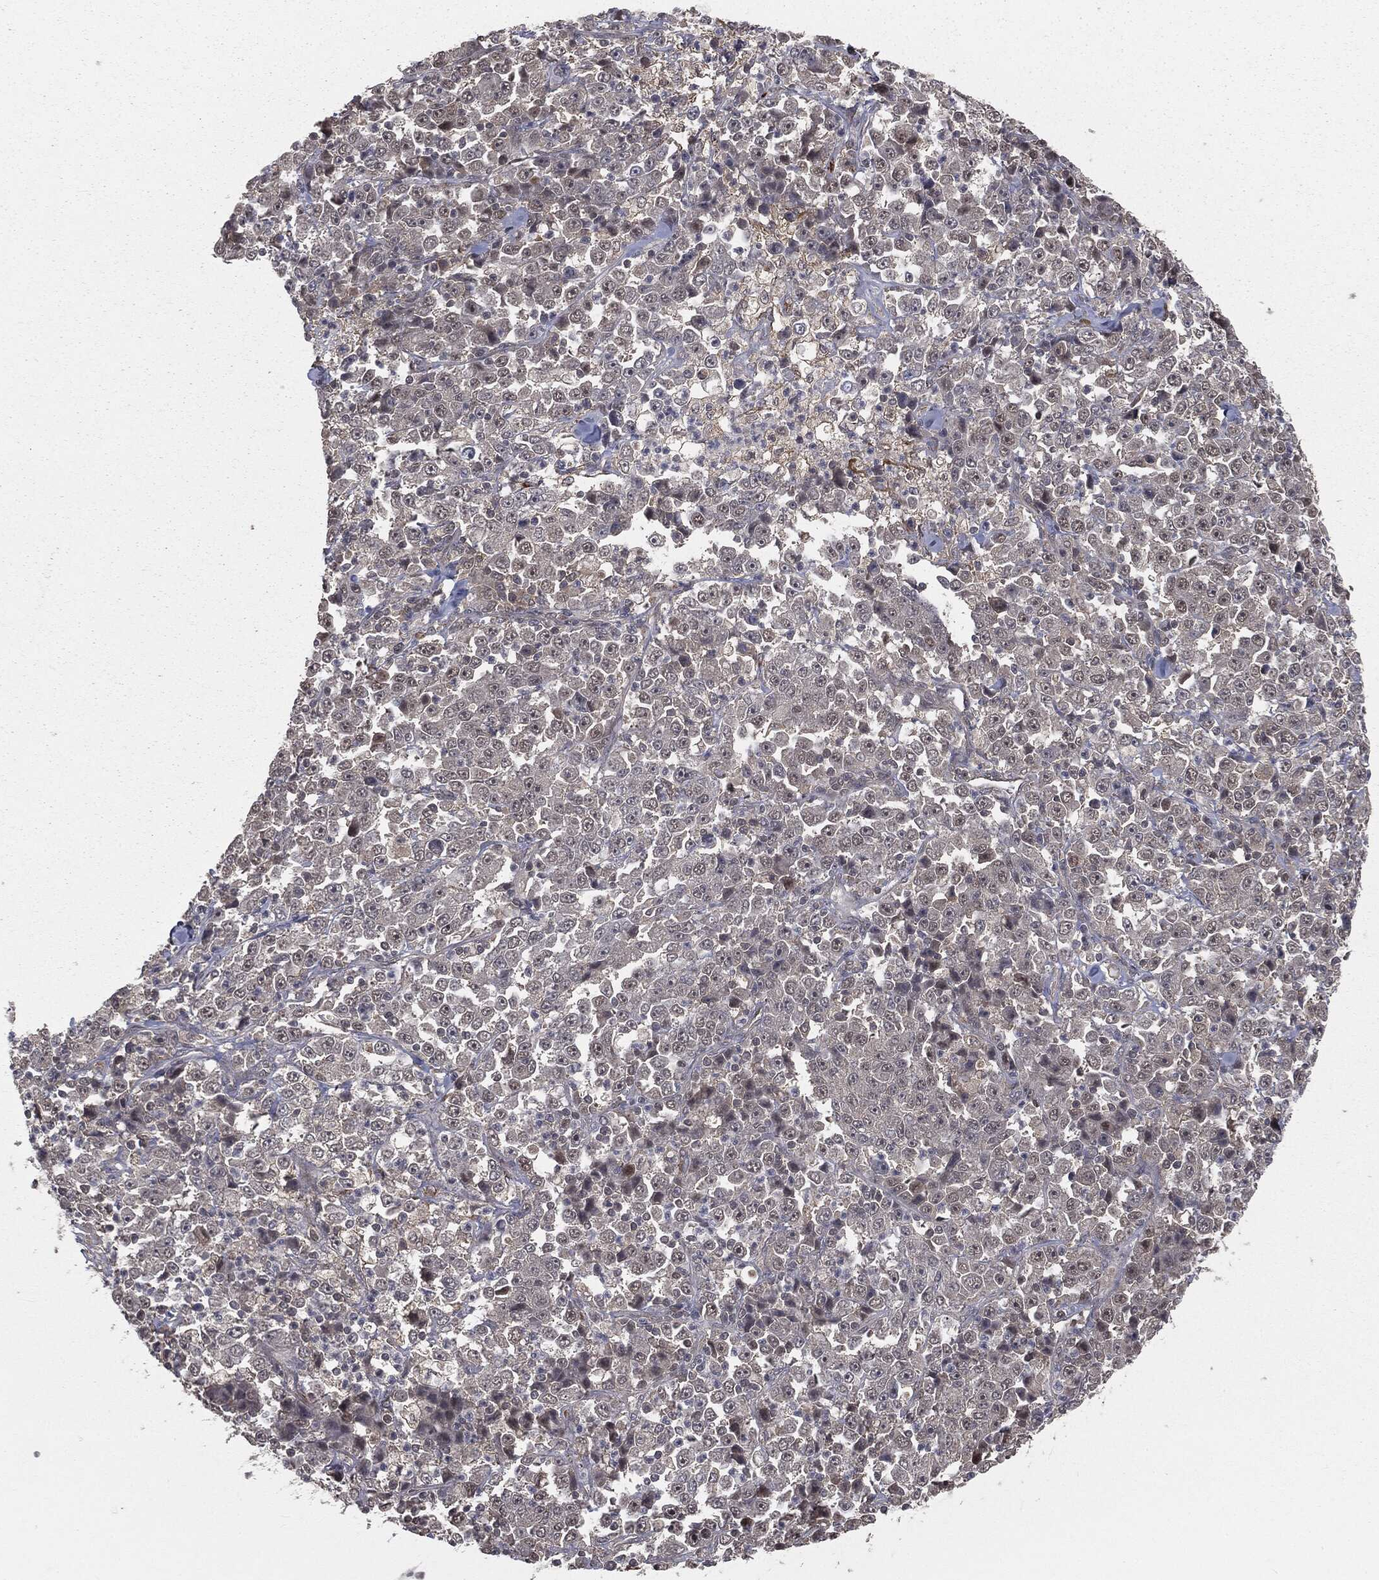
{"staining": {"intensity": "negative", "quantity": "none", "location": "none"}, "tissue": "stomach cancer", "cell_type": "Tumor cells", "image_type": "cancer", "snomed": [{"axis": "morphology", "description": "Normal tissue, NOS"}, {"axis": "morphology", "description": "Adenocarcinoma, NOS"}, {"axis": "topography", "description": "Stomach, upper"}, {"axis": "topography", "description": "Stomach"}], "caption": "High power microscopy histopathology image of an immunohistochemistry (IHC) histopathology image of stomach cancer, revealing no significant positivity in tumor cells. (Brightfield microscopy of DAB immunohistochemistry (IHC) at high magnification).", "gene": "FBXO7", "patient": {"sex": "male", "age": 59}}